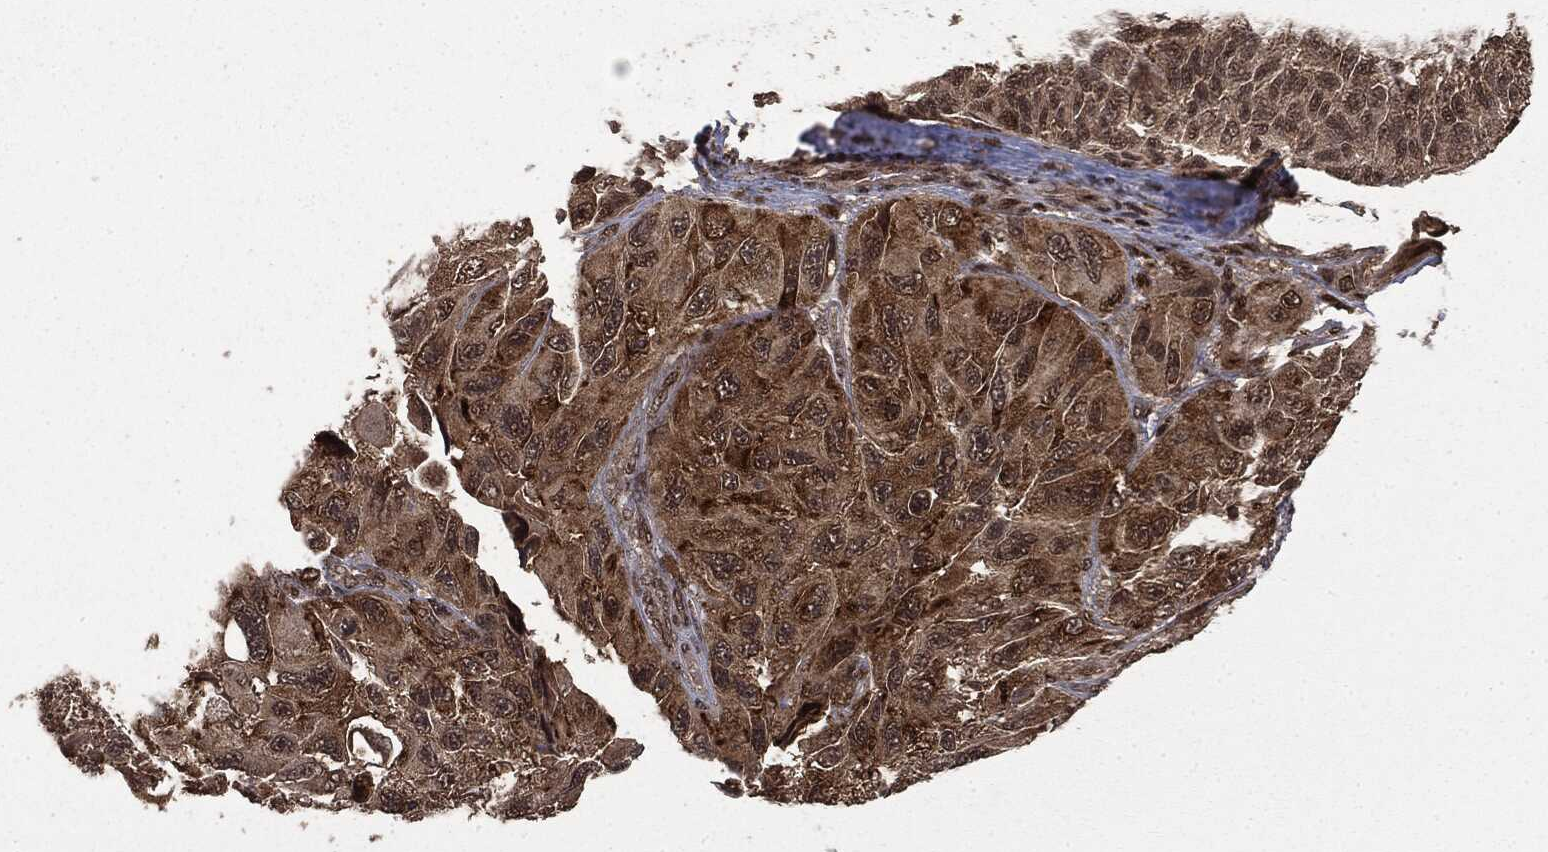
{"staining": {"intensity": "moderate", "quantity": "<25%", "location": "cytoplasmic/membranous,nuclear"}, "tissue": "melanoma", "cell_type": "Tumor cells", "image_type": "cancer", "snomed": [{"axis": "morphology", "description": "Malignant melanoma, NOS"}, {"axis": "topography", "description": "Skin"}], "caption": "Approximately <25% of tumor cells in human malignant melanoma exhibit moderate cytoplasmic/membranous and nuclear protein staining as visualized by brown immunohistochemical staining.", "gene": "CTDP1", "patient": {"sex": "female", "age": 73}}